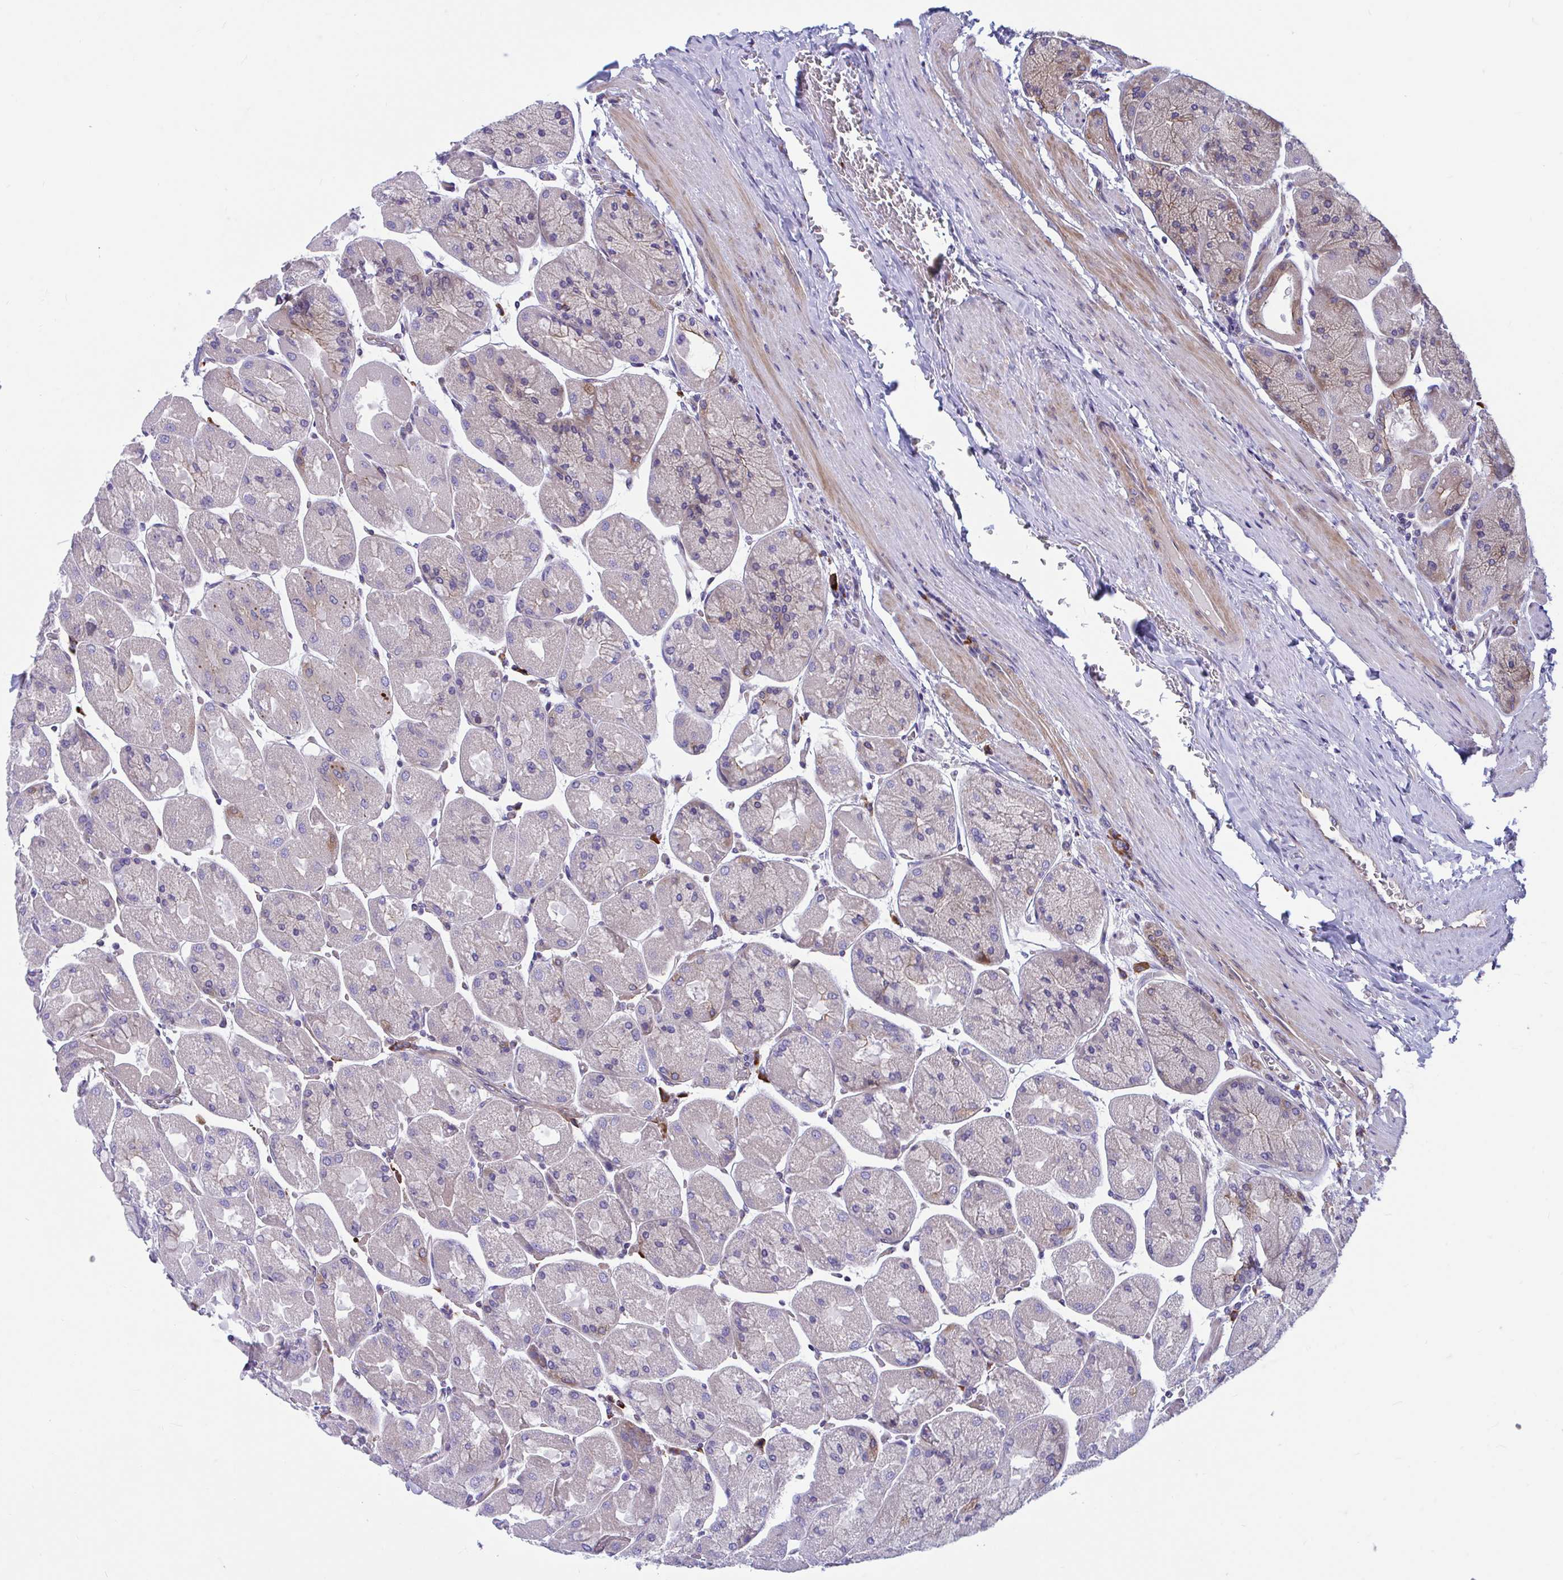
{"staining": {"intensity": "moderate", "quantity": "<25%", "location": "cytoplasmic/membranous,nuclear"}, "tissue": "stomach", "cell_type": "Glandular cells", "image_type": "normal", "snomed": [{"axis": "morphology", "description": "Normal tissue, NOS"}, {"axis": "topography", "description": "Stomach"}], "caption": "Protein positivity by immunohistochemistry exhibits moderate cytoplasmic/membranous,nuclear positivity in approximately <25% of glandular cells in benign stomach.", "gene": "WBP1", "patient": {"sex": "female", "age": 61}}